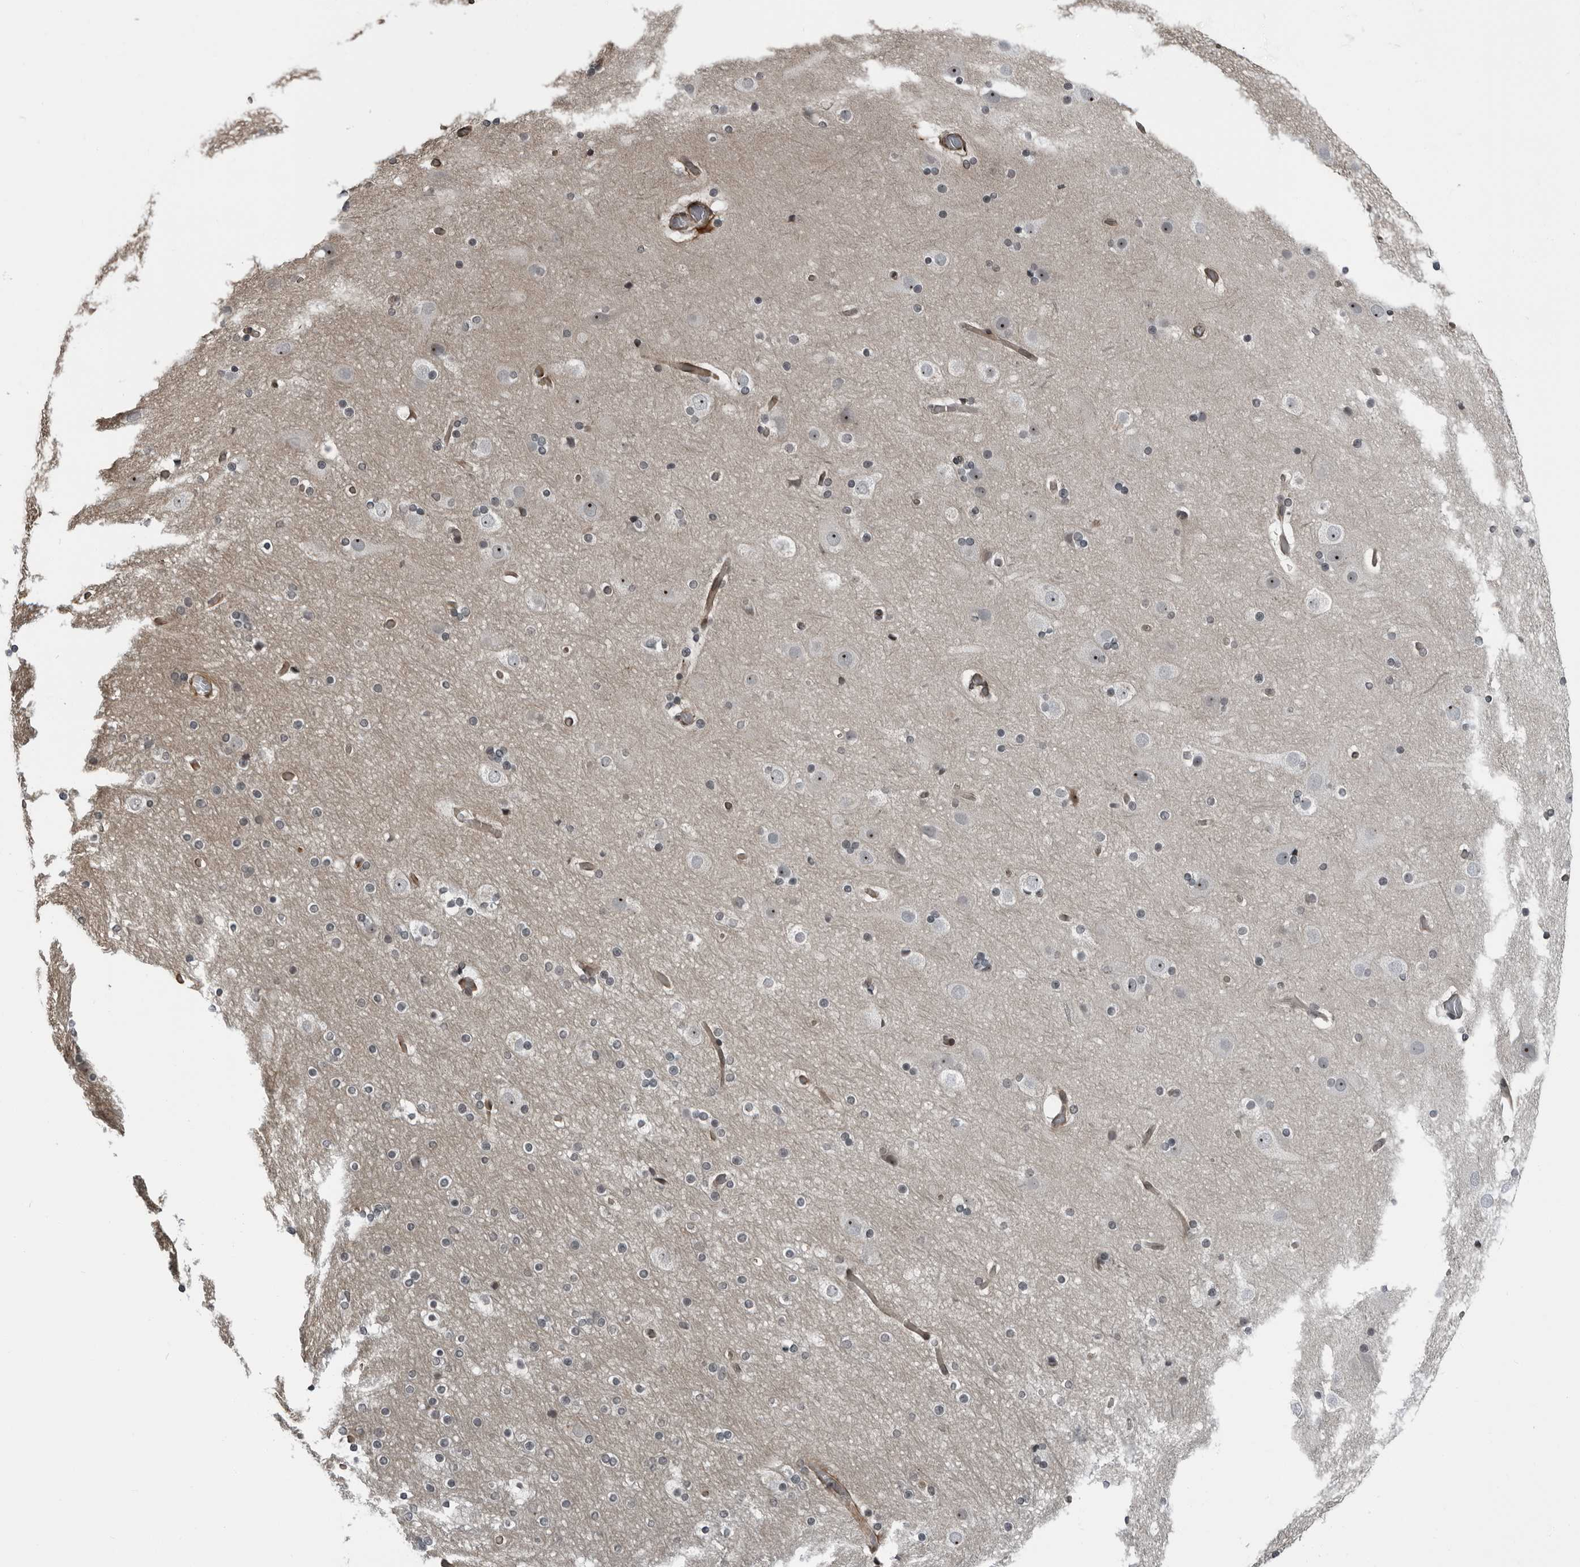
{"staining": {"intensity": "moderate", "quantity": ">75%", "location": "cytoplasmic/membranous"}, "tissue": "cerebral cortex", "cell_type": "Endothelial cells", "image_type": "normal", "snomed": [{"axis": "morphology", "description": "Normal tissue, NOS"}, {"axis": "topography", "description": "Cerebral cortex"}], "caption": "Immunohistochemistry (DAB) staining of unremarkable human cerebral cortex shows moderate cytoplasmic/membranous protein staining in about >75% of endothelial cells. The protein of interest is stained brown, and the nuclei are stained in blue (DAB IHC with brightfield microscopy, high magnification).", "gene": "FAM102B", "patient": {"sex": "male", "age": 57}}